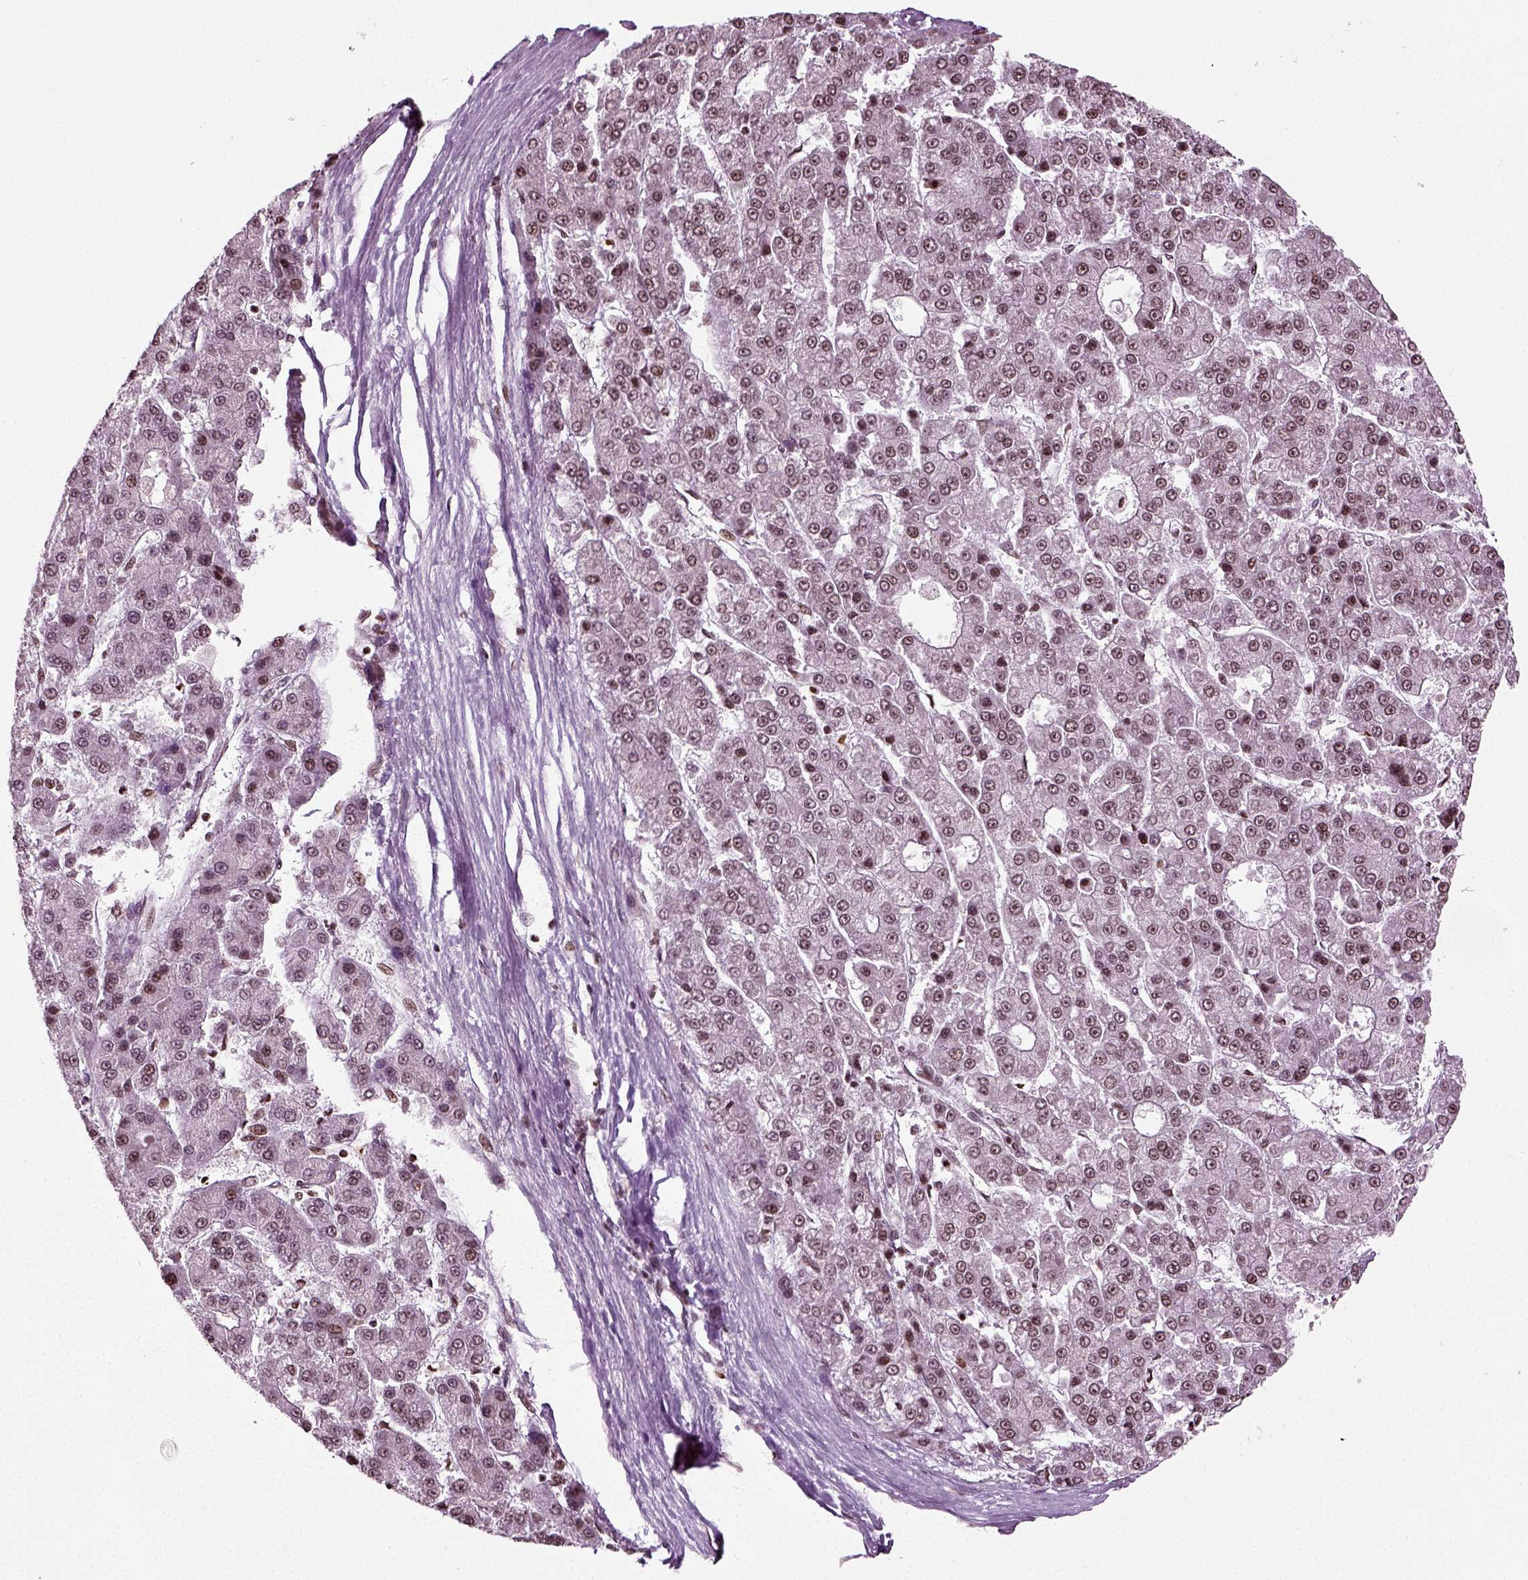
{"staining": {"intensity": "moderate", "quantity": "<25%", "location": "nuclear"}, "tissue": "liver cancer", "cell_type": "Tumor cells", "image_type": "cancer", "snomed": [{"axis": "morphology", "description": "Carcinoma, Hepatocellular, NOS"}, {"axis": "topography", "description": "Liver"}], "caption": "Hepatocellular carcinoma (liver) was stained to show a protein in brown. There is low levels of moderate nuclear expression in approximately <25% of tumor cells. Using DAB (3,3'-diaminobenzidine) (brown) and hematoxylin (blue) stains, captured at high magnification using brightfield microscopy.", "gene": "HEYL", "patient": {"sex": "male", "age": 70}}